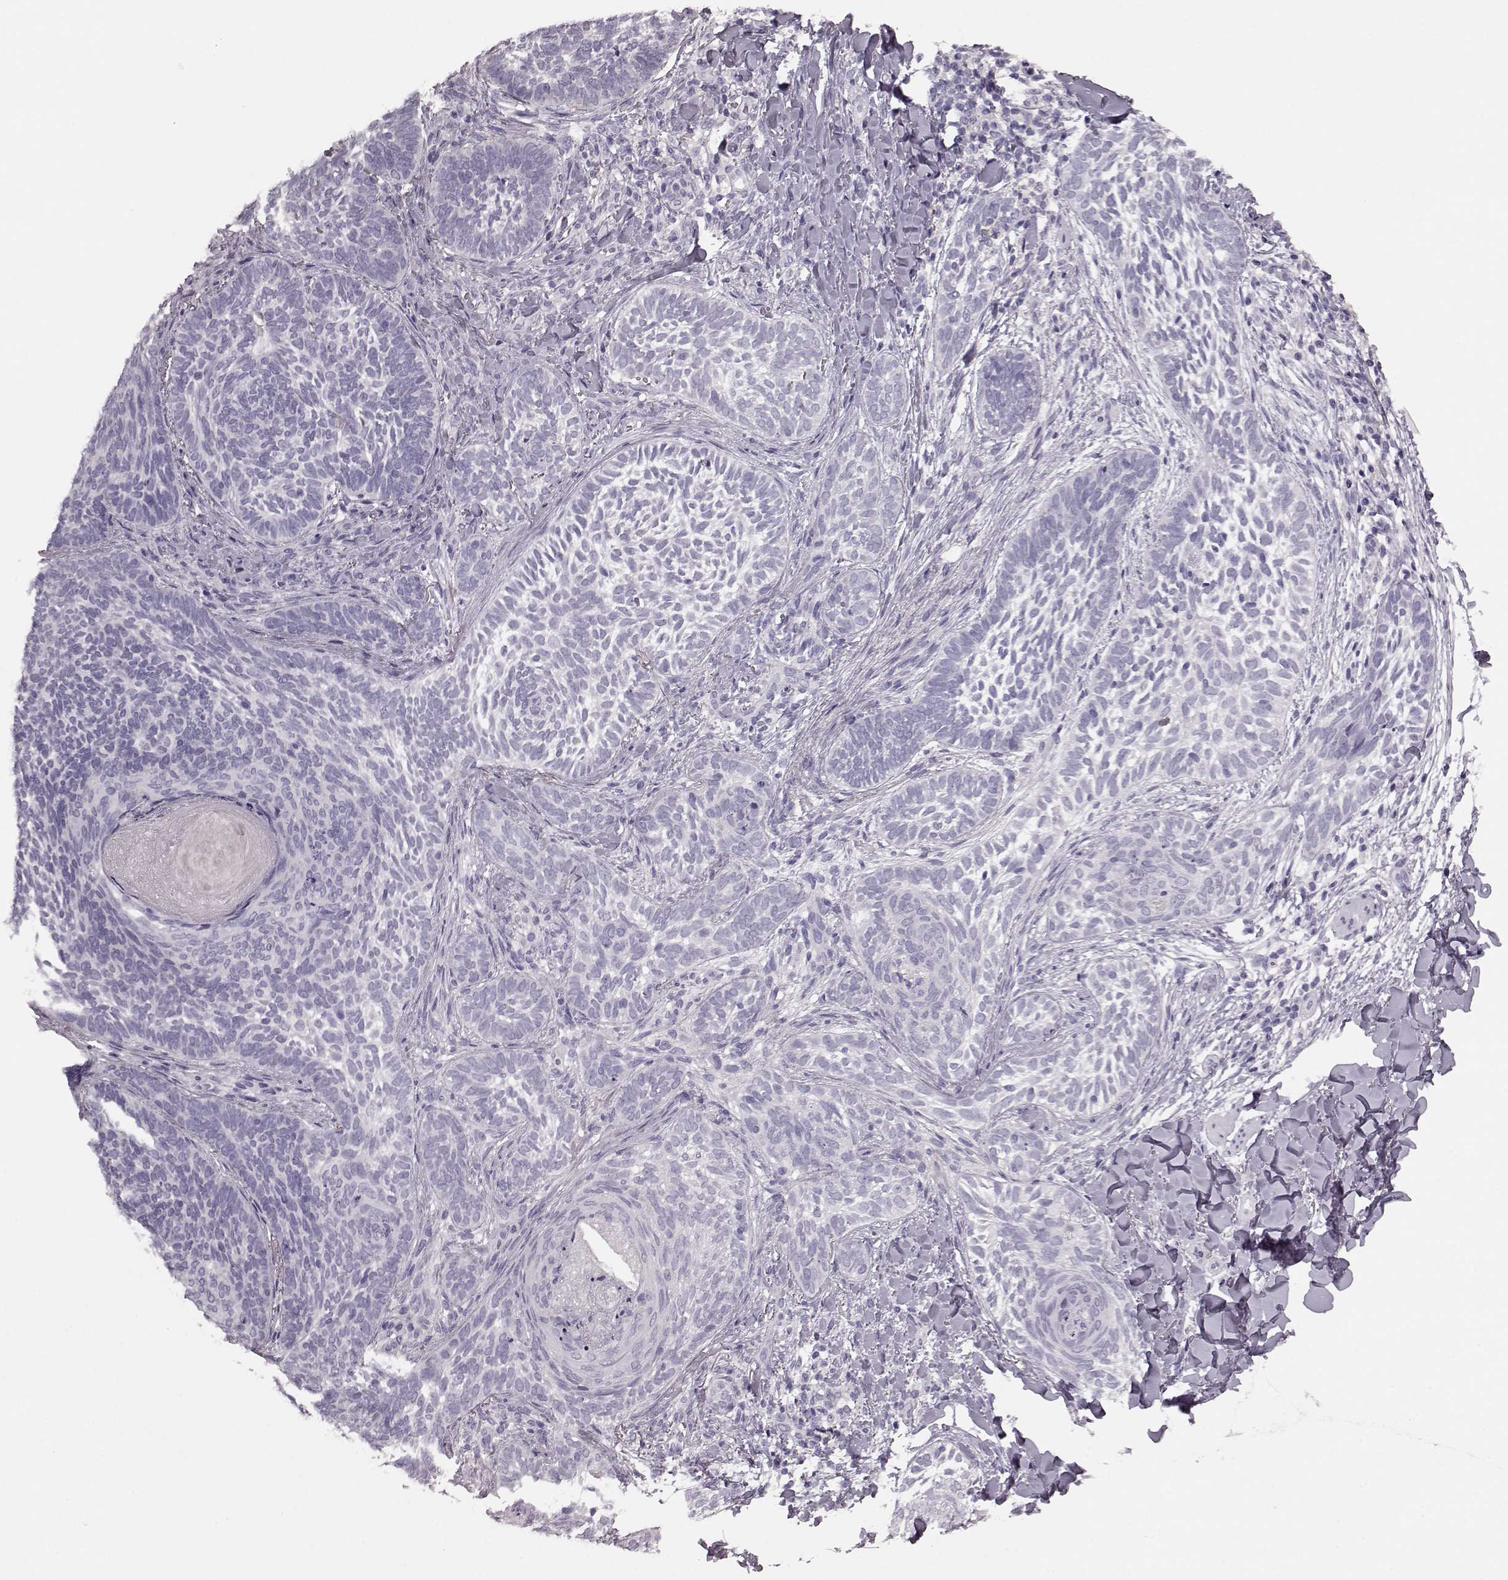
{"staining": {"intensity": "negative", "quantity": "none", "location": "none"}, "tissue": "skin cancer", "cell_type": "Tumor cells", "image_type": "cancer", "snomed": [{"axis": "morphology", "description": "Normal tissue, NOS"}, {"axis": "morphology", "description": "Basal cell carcinoma"}, {"axis": "topography", "description": "Skin"}], "caption": "This photomicrograph is of basal cell carcinoma (skin) stained with immunohistochemistry (IHC) to label a protein in brown with the nuclei are counter-stained blue. There is no positivity in tumor cells. (DAB (3,3'-diaminobenzidine) immunohistochemistry (IHC), high magnification).", "gene": "CRYBA2", "patient": {"sex": "male", "age": 46}}